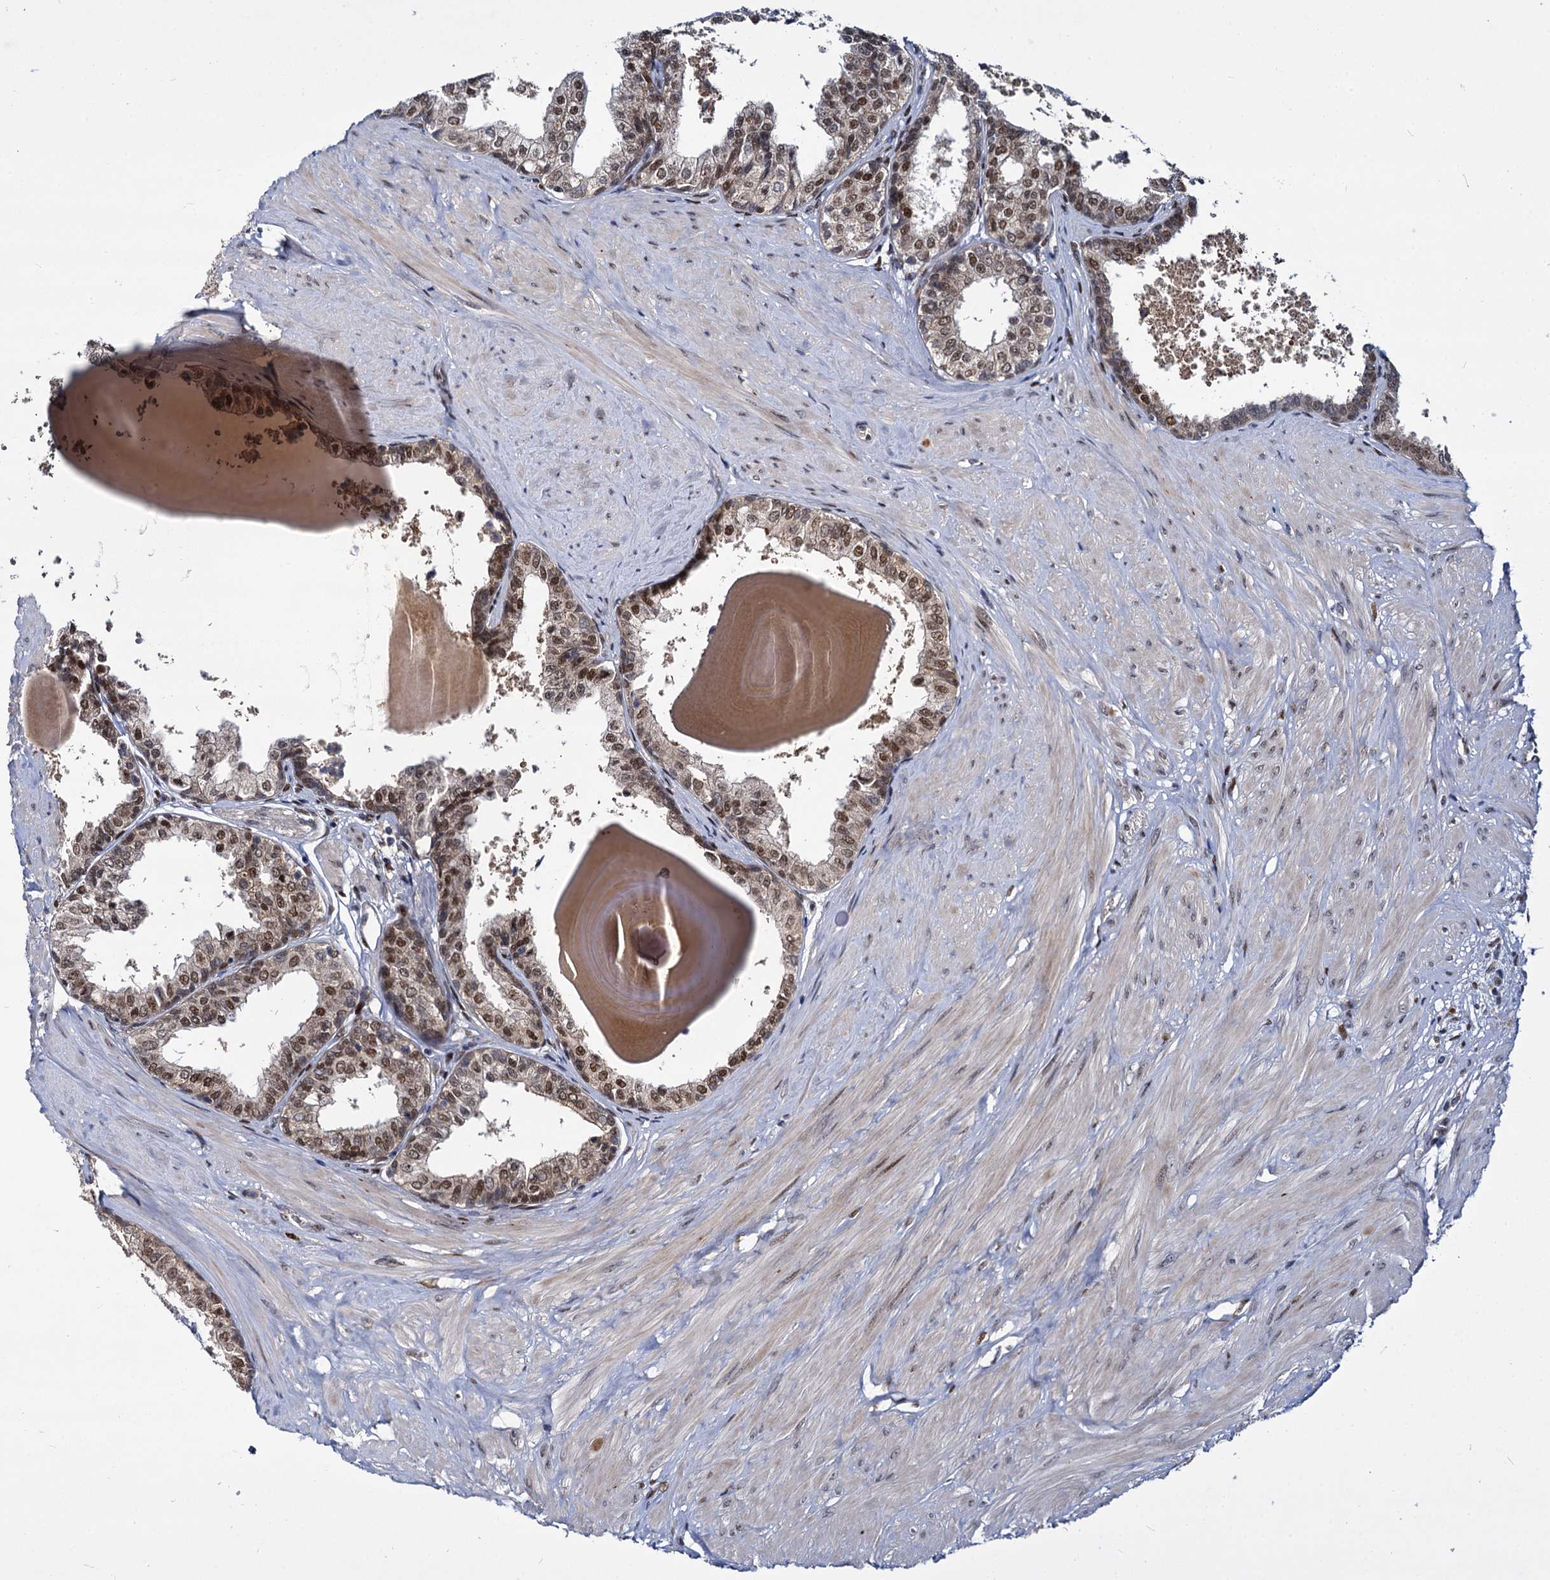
{"staining": {"intensity": "strong", "quantity": ">75%", "location": "nuclear"}, "tissue": "prostate", "cell_type": "Glandular cells", "image_type": "normal", "snomed": [{"axis": "morphology", "description": "Normal tissue, NOS"}, {"axis": "topography", "description": "Prostate"}], "caption": "An immunohistochemistry (IHC) micrograph of benign tissue is shown. Protein staining in brown highlights strong nuclear positivity in prostate within glandular cells.", "gene": "MAML2", "patient": {"sex": "male", "age": 48}}